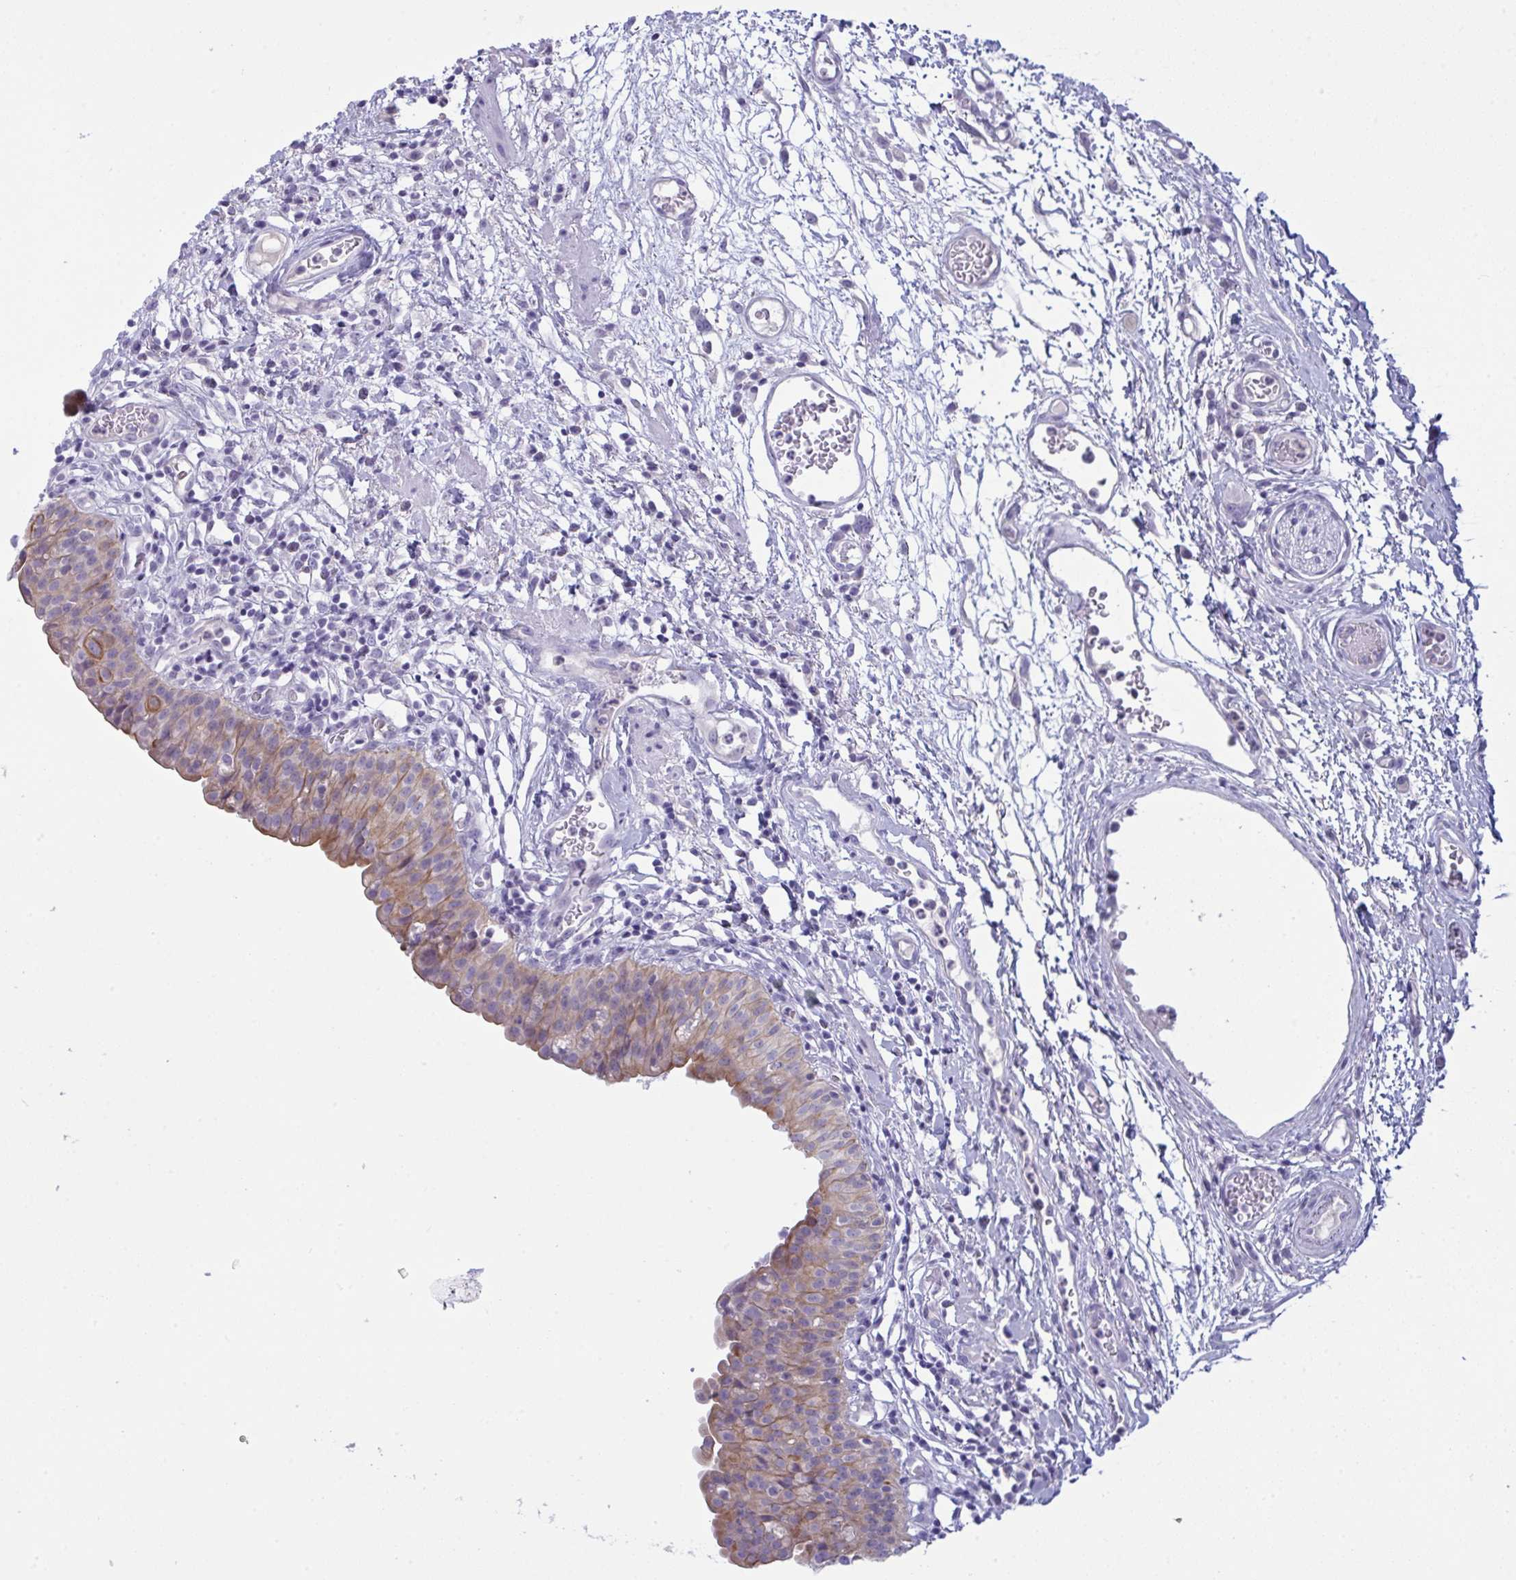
{"staining": {"intensity": "moderate", "quantity": "25%-75%", "location": "cytoplasmic/membranous"}, "tissue": "urinary bladder", "cell_type": "Urothelial cells", "image_type": "normal", "snomed": [{"axis": "morphology", "description": "Normal tissue, NOS"}, {"axis": "morphology", "description": "Inflammation, NOS"}, {"axis": "topography", "description": "Urinary bladder"}], "caption": "DAB (3,3'-diaminobenzidine) immunohistochemical staining of benign human urinary bladder shows moderate cytoplasmic/membranous protein staining in approximately 25%-75% of urothelial cells. The protein is shown in brown color, while the nuclei are stained blue.", "gene": "TENT5D", "patient": {"sex": "male", "age": 57}}